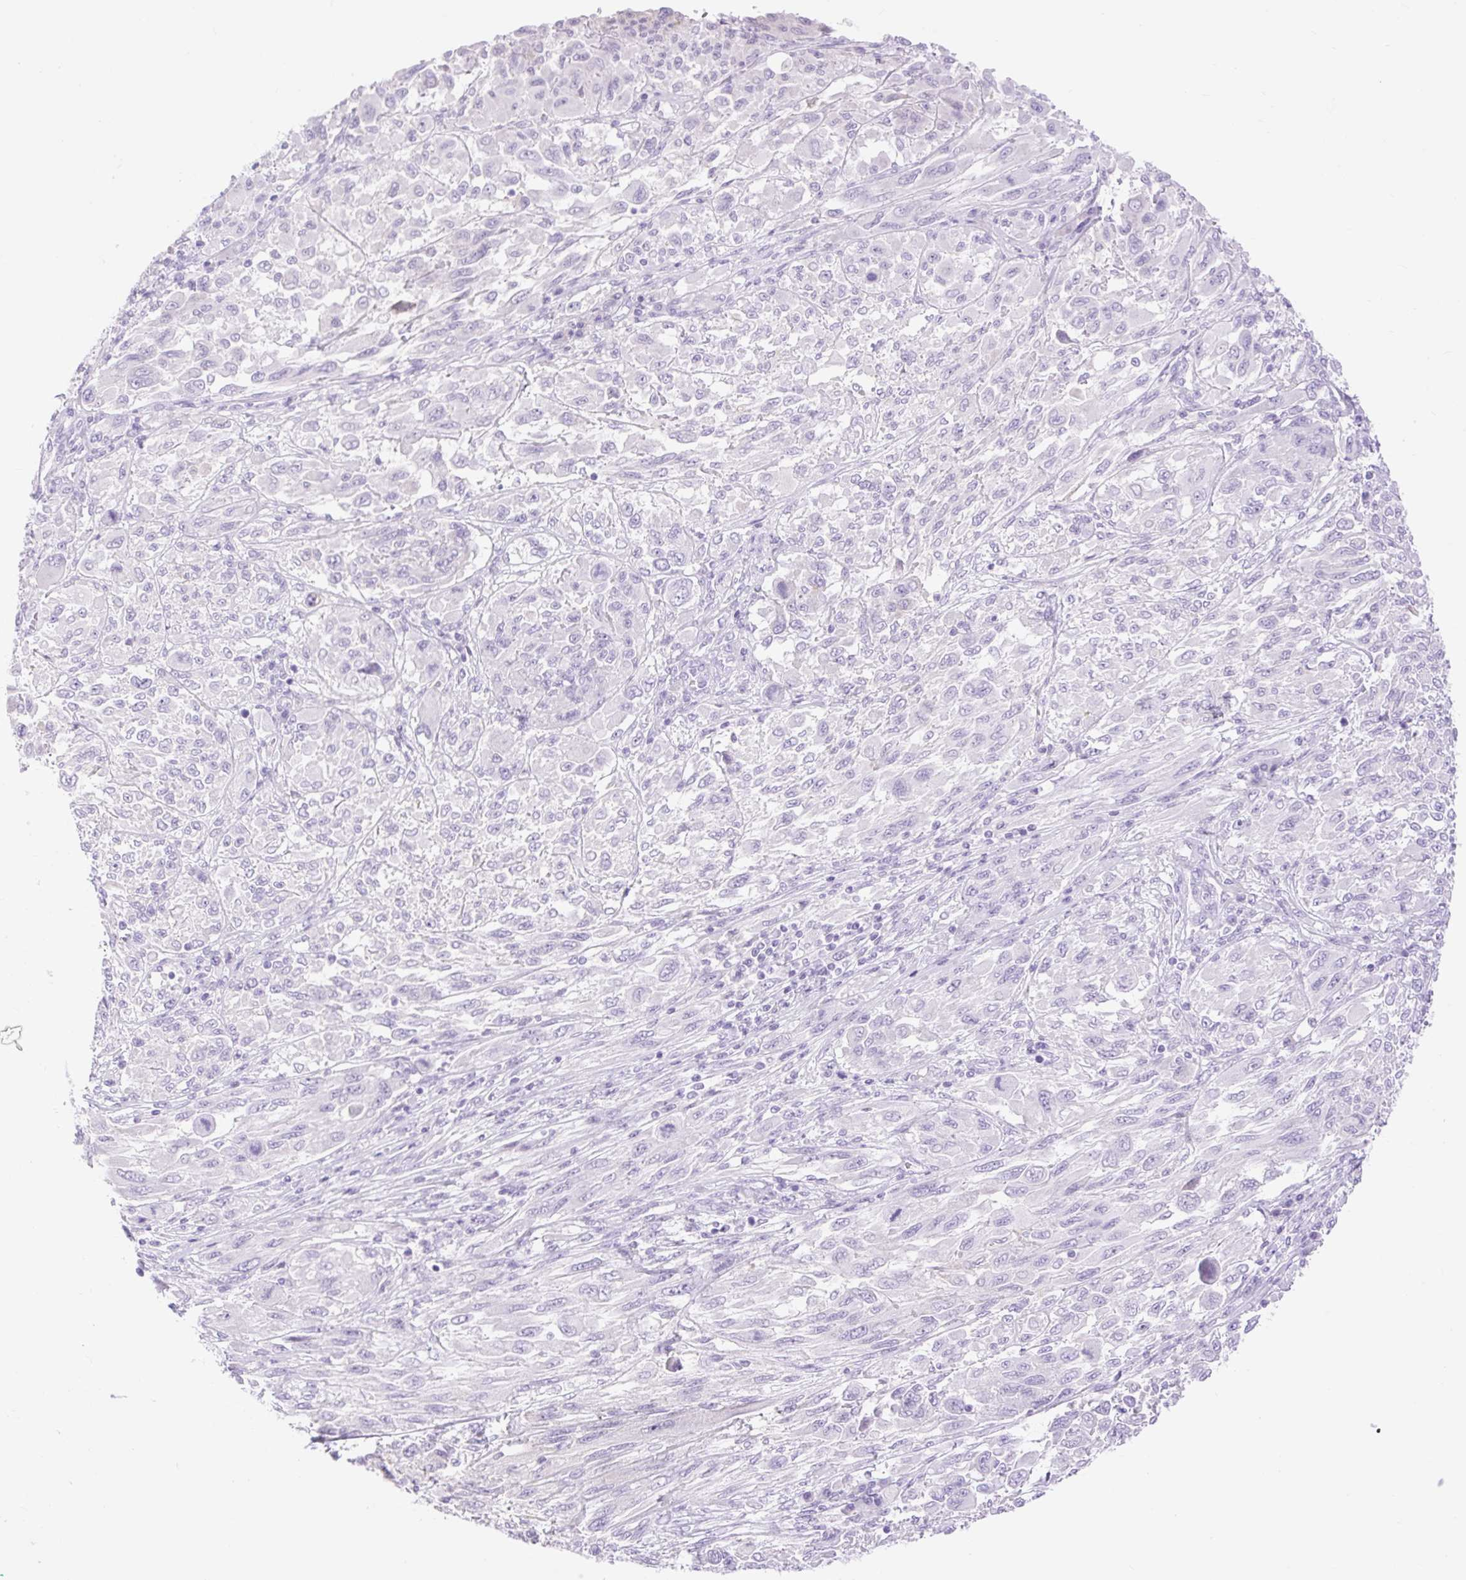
{"staining": {"intensity": "negative", "quantity": "none", "location": "none"}, "tissue": "melanoma", "cell_type": "Tumor cells", "image_type": "cancer", "snomed": [{"axis": "morphology", "description": "Malignant melanoma, NOS"}, {"axis": "topography", "description": "Skin"}], "caption": "DAB immunohistochemical staining of melanoma reveals no significant expression in tumor cells.", "gene": "SLC25A40", "patient": {"sex": "female", "age": 91}}